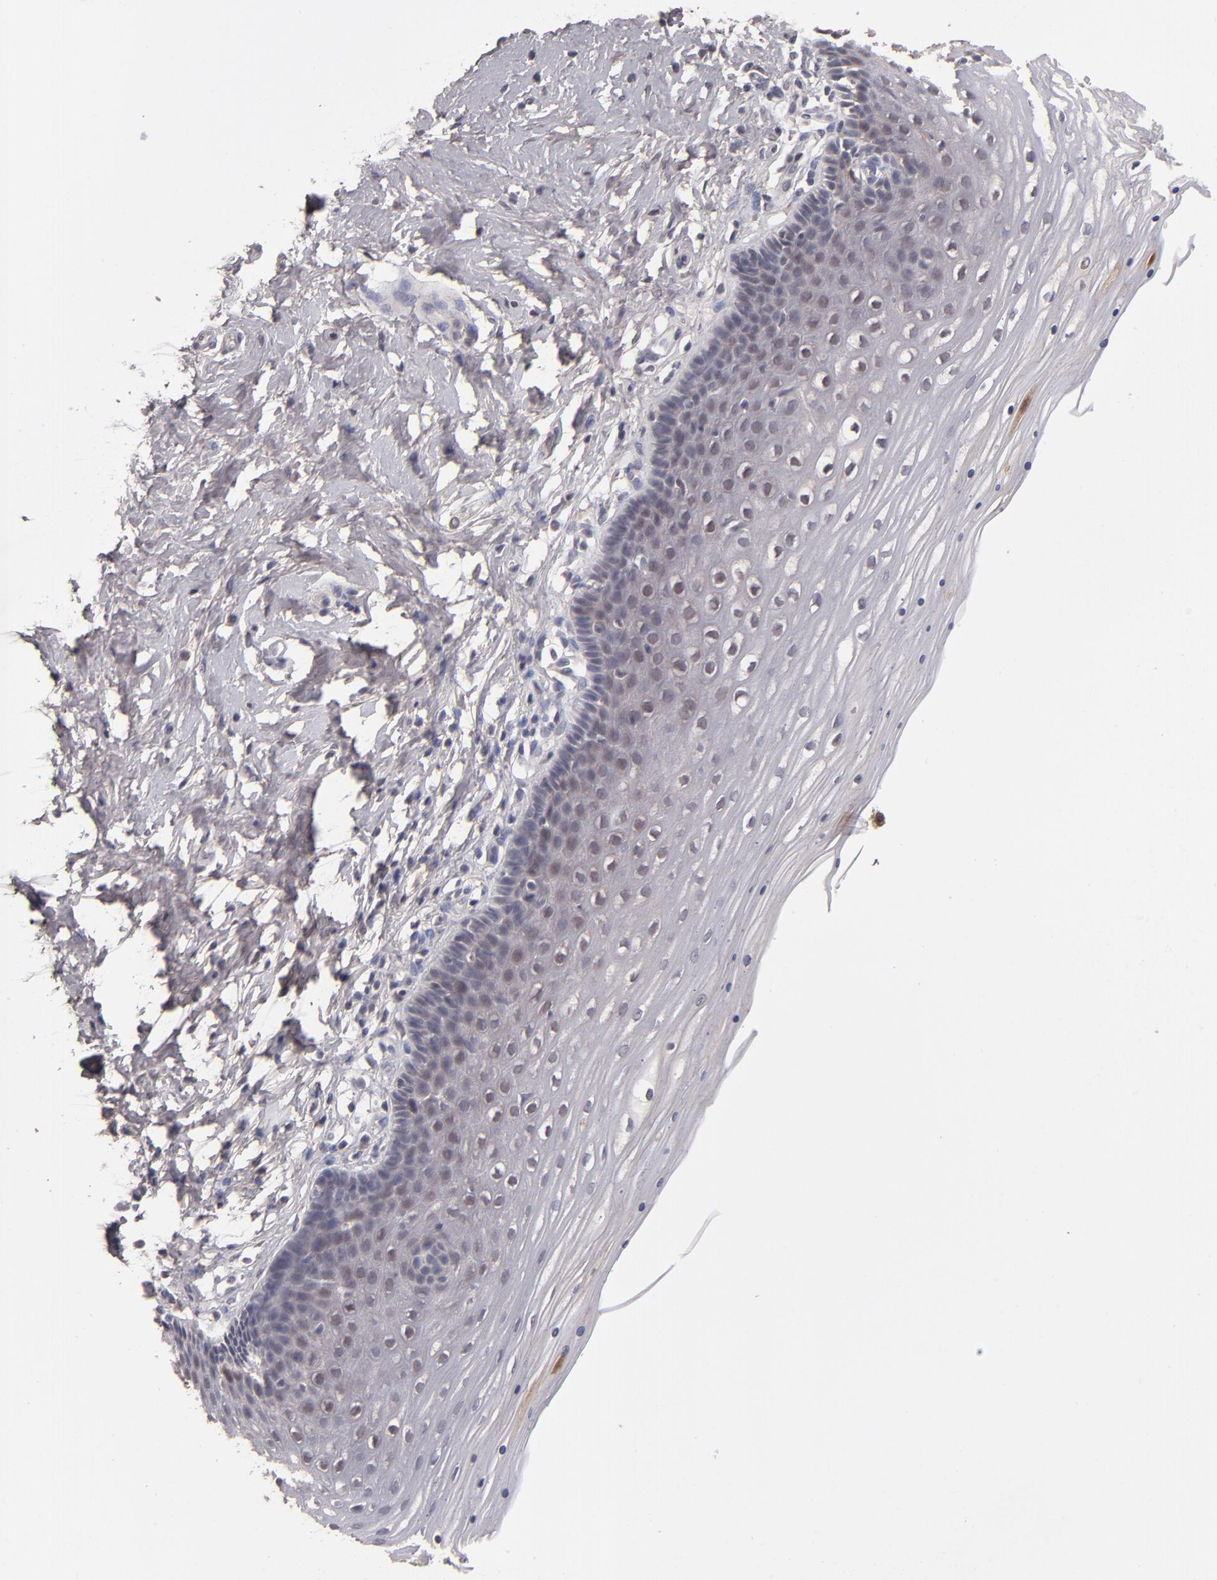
{"staining": {"intensity": "weak", "quantity": ">75%", "location": "cytoplasmic/membranous"}, "tissue": "cervix", "cell_type": "Glandular cells", "image_type": "normal", "snomed": [{"axis": "morphology", "description": "Normal tissue, NOS"}, {"axis": "topography", "description": "Cervix"}], "caption": "A photomicrograph of cervix stained for a protein exhibits weak cytoplasmic/membranous brown staining in glandular cells. (brown staining indicates protein expression, while blue staining denotes nuclei).", "gene": "TYMS", "patient": {"sex": "female", "age": 39}}